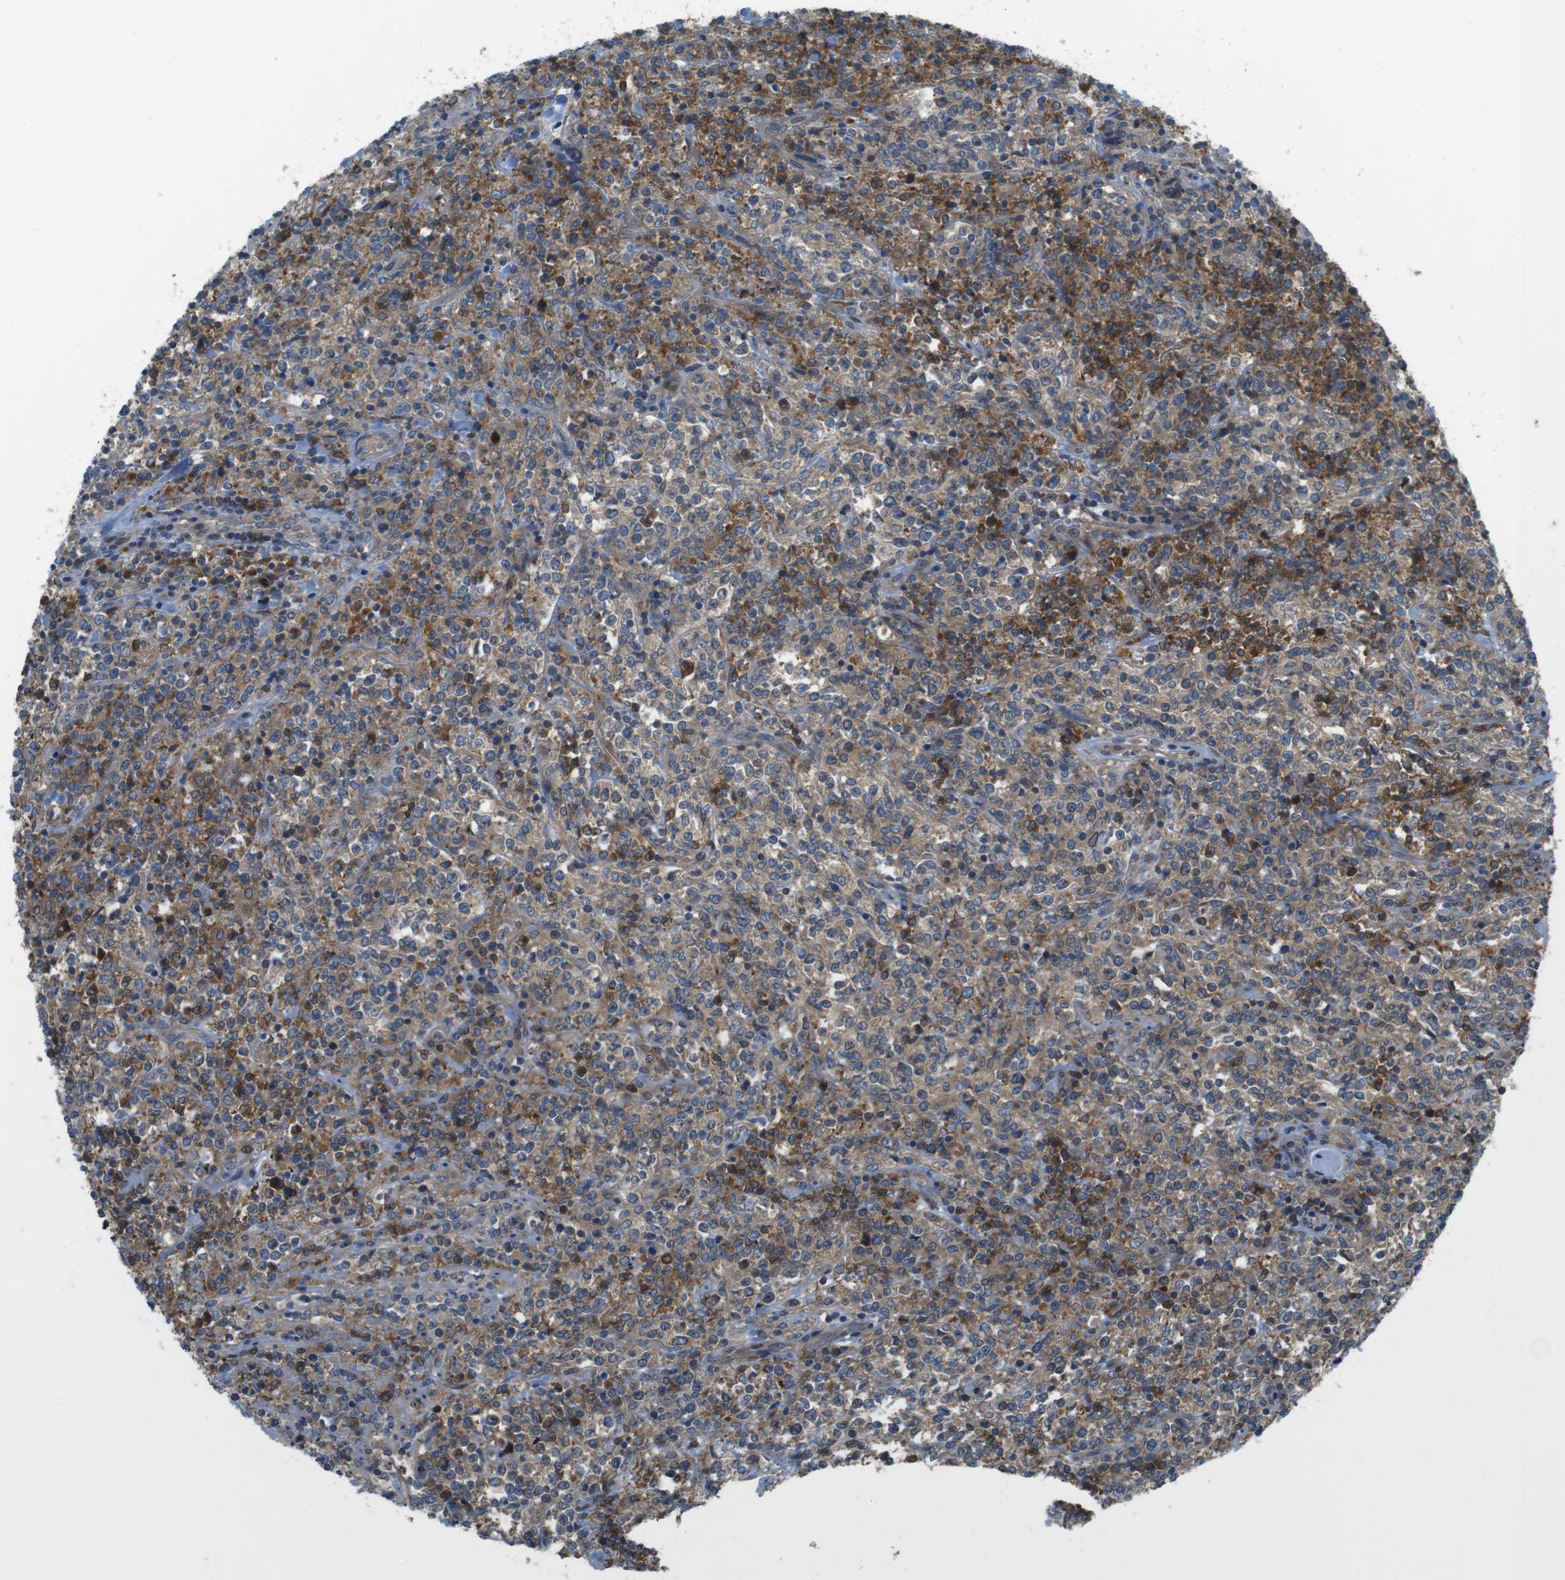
{"staining": {"intensity": "weak", "quantity": ">75%", "location": "cytoplasmic/membranous"}, "tissue": "lymphoma", "cell_type": "Tumor cells", "image_type": "cancer", "snomed": [{"axis": "morphology", "description": "Malignant lymphoma, non-Hodgkin's type, High grade"}, {"axis": "topography", "description": "Soft tissue"}], "caption": "The micrograph displays staining of malignant lymphoma, non-Hodgkin's type (high-grade), revealing weak cytoplasmic/membranous protein expression (brown color) within tumor cells. The protein is stained brown, and the nuclei are stained in blue (DAB (3,3'-diaminobenzidine) IHC with brightfield microscopy, high magnification).", "gene": "MTHFD1", "patient": {"sex": "male", "age": 18}}